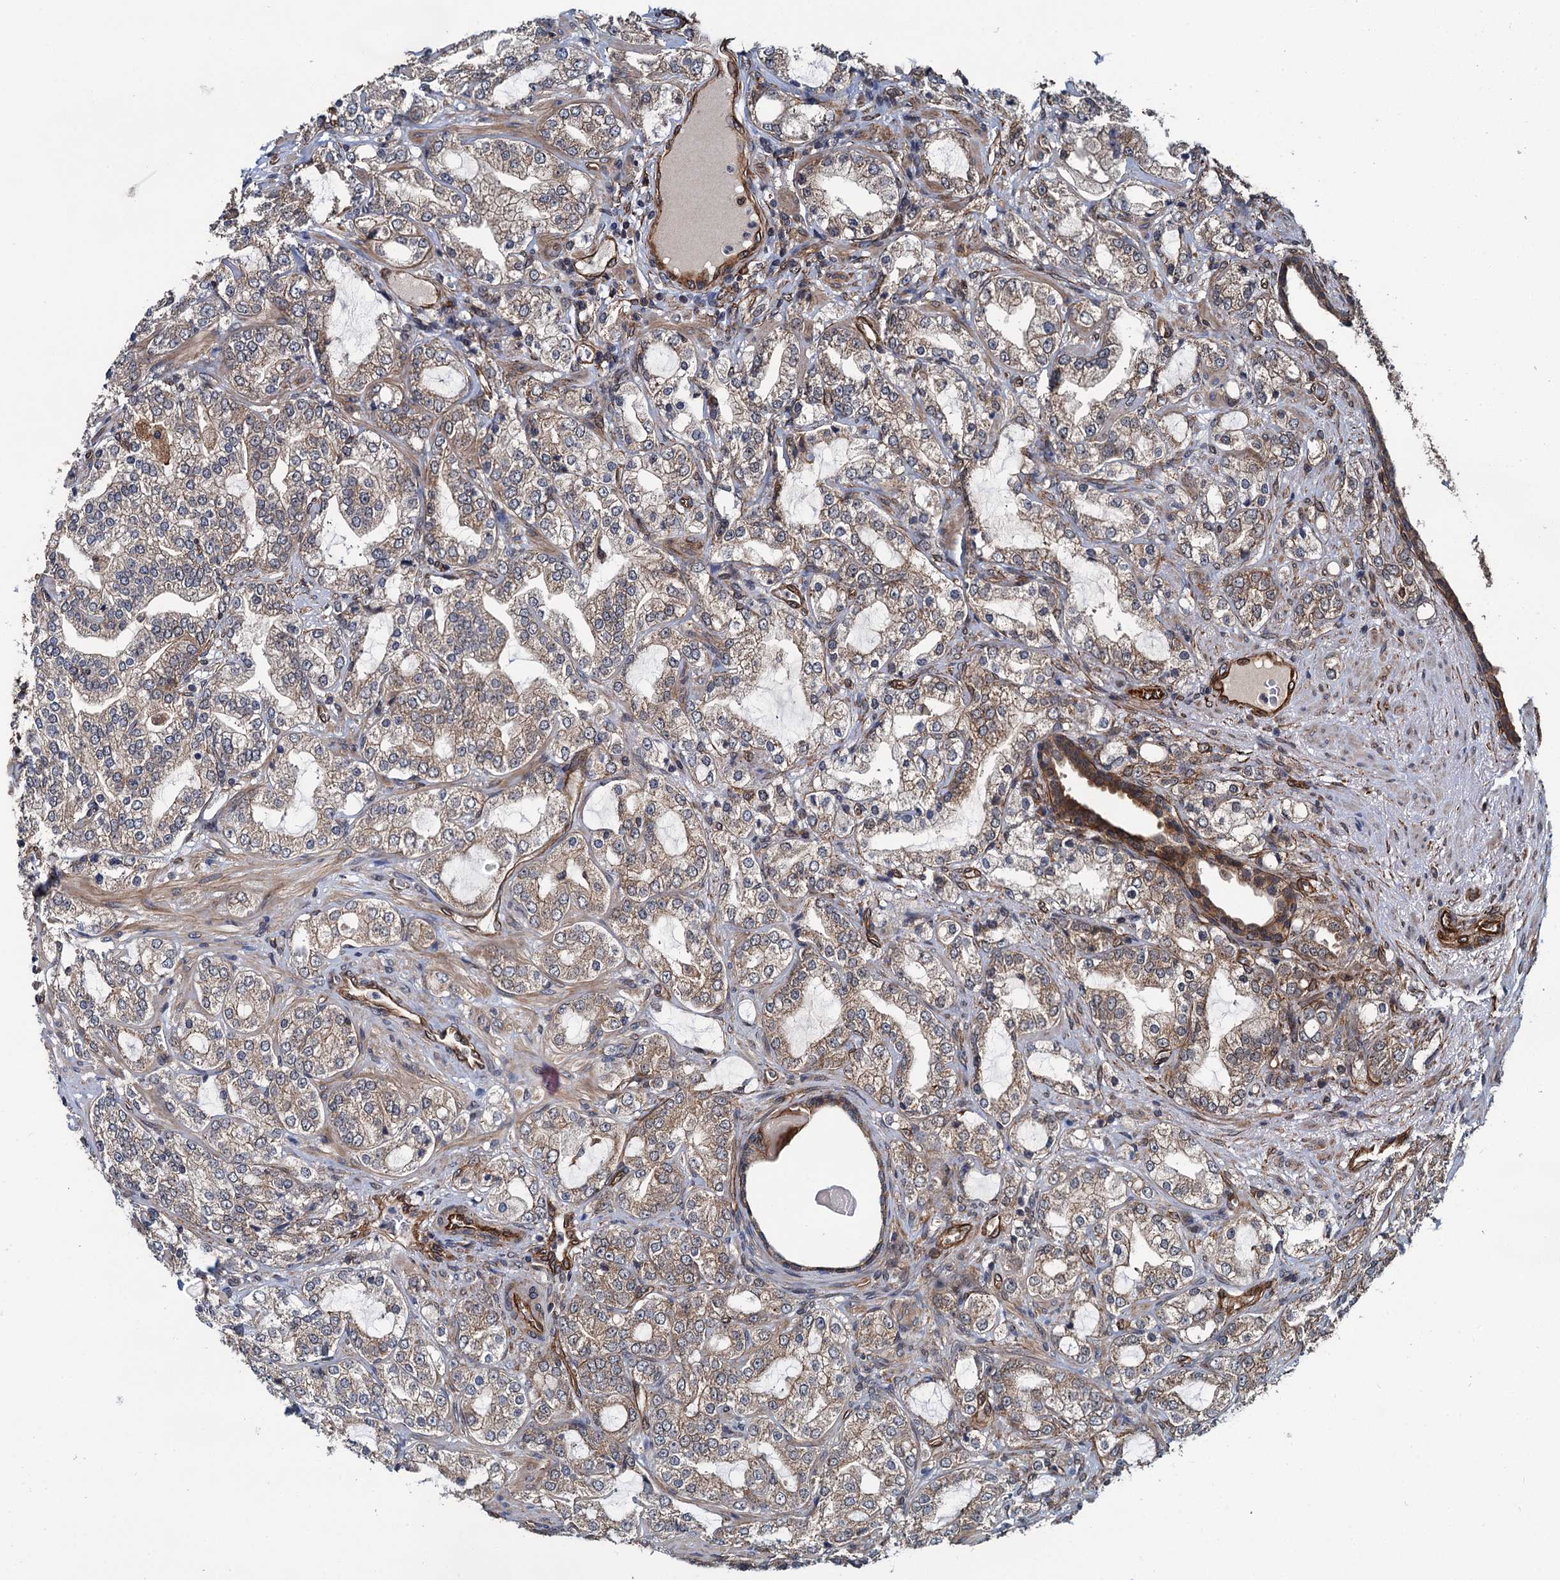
{"staining": {"intensity": "moderate", "quantity": ">75%", "location": "cytoplasmic/membranous"}, "tissue": "prostate cancer", "cell_type": "Tumor cells", "image_type": "cancer", "snomed": [{"axis": "morphology", "description": "Adenocarcinoma, High grade"}, {"axis": "topography", "description": "Prostate"}], "caption": "Protein staining of high-grade adenocarcinoma (prostate) tissue displays moderate cytoplasmic/membranous staining in about >75% of tumor cells. (DAB (3,3'-diaminobenzidine) IHC, brown staining for protein, blue staining for nuclei).", "gene": "ZFYVE19", "patient": {"sex": "male", "age": 64}}